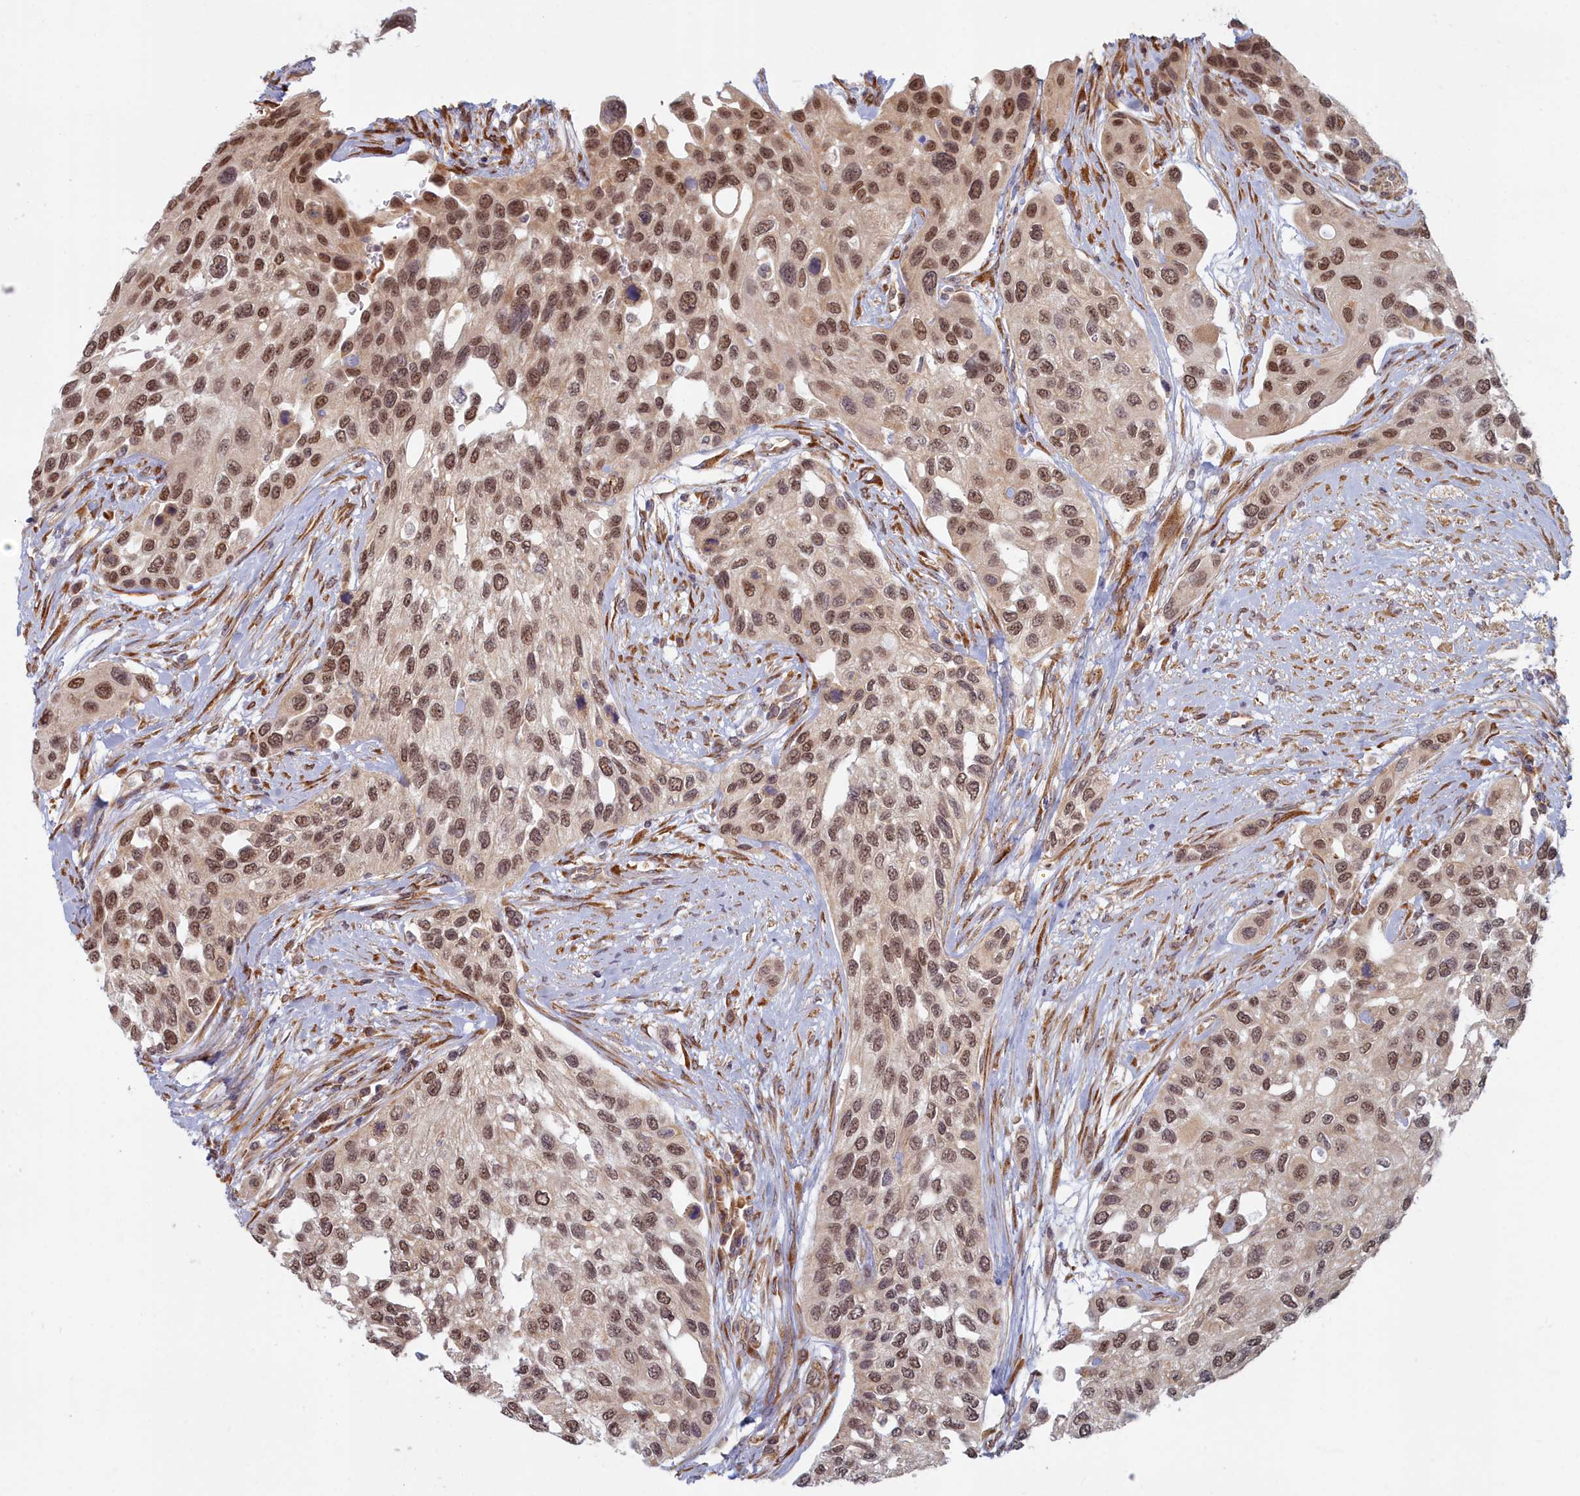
{"staining": {"intensity": "moderate", "quantity": ">75%", "location": "nuclear"}, "tissue": "urothelial cancer", "cell_type": "Tumor cells", "image_type": "cancer", "snomed": [{"axis": "morphology", "description": "Normal tissue, NOS"}, {"axis": "morphology", "description": "Urothelial carcinoma, High grade"}, {"axis": "topography", "description": "Vascular tissue"}, {"axis": "topography", "description": "Urinary bladder"}], "caption": "Urothelial cancer stained with a protein marker exhibits moderate staining in tumor cells.", "gene": "MAK16", "patient": {"sex": "female", "age": 56}}